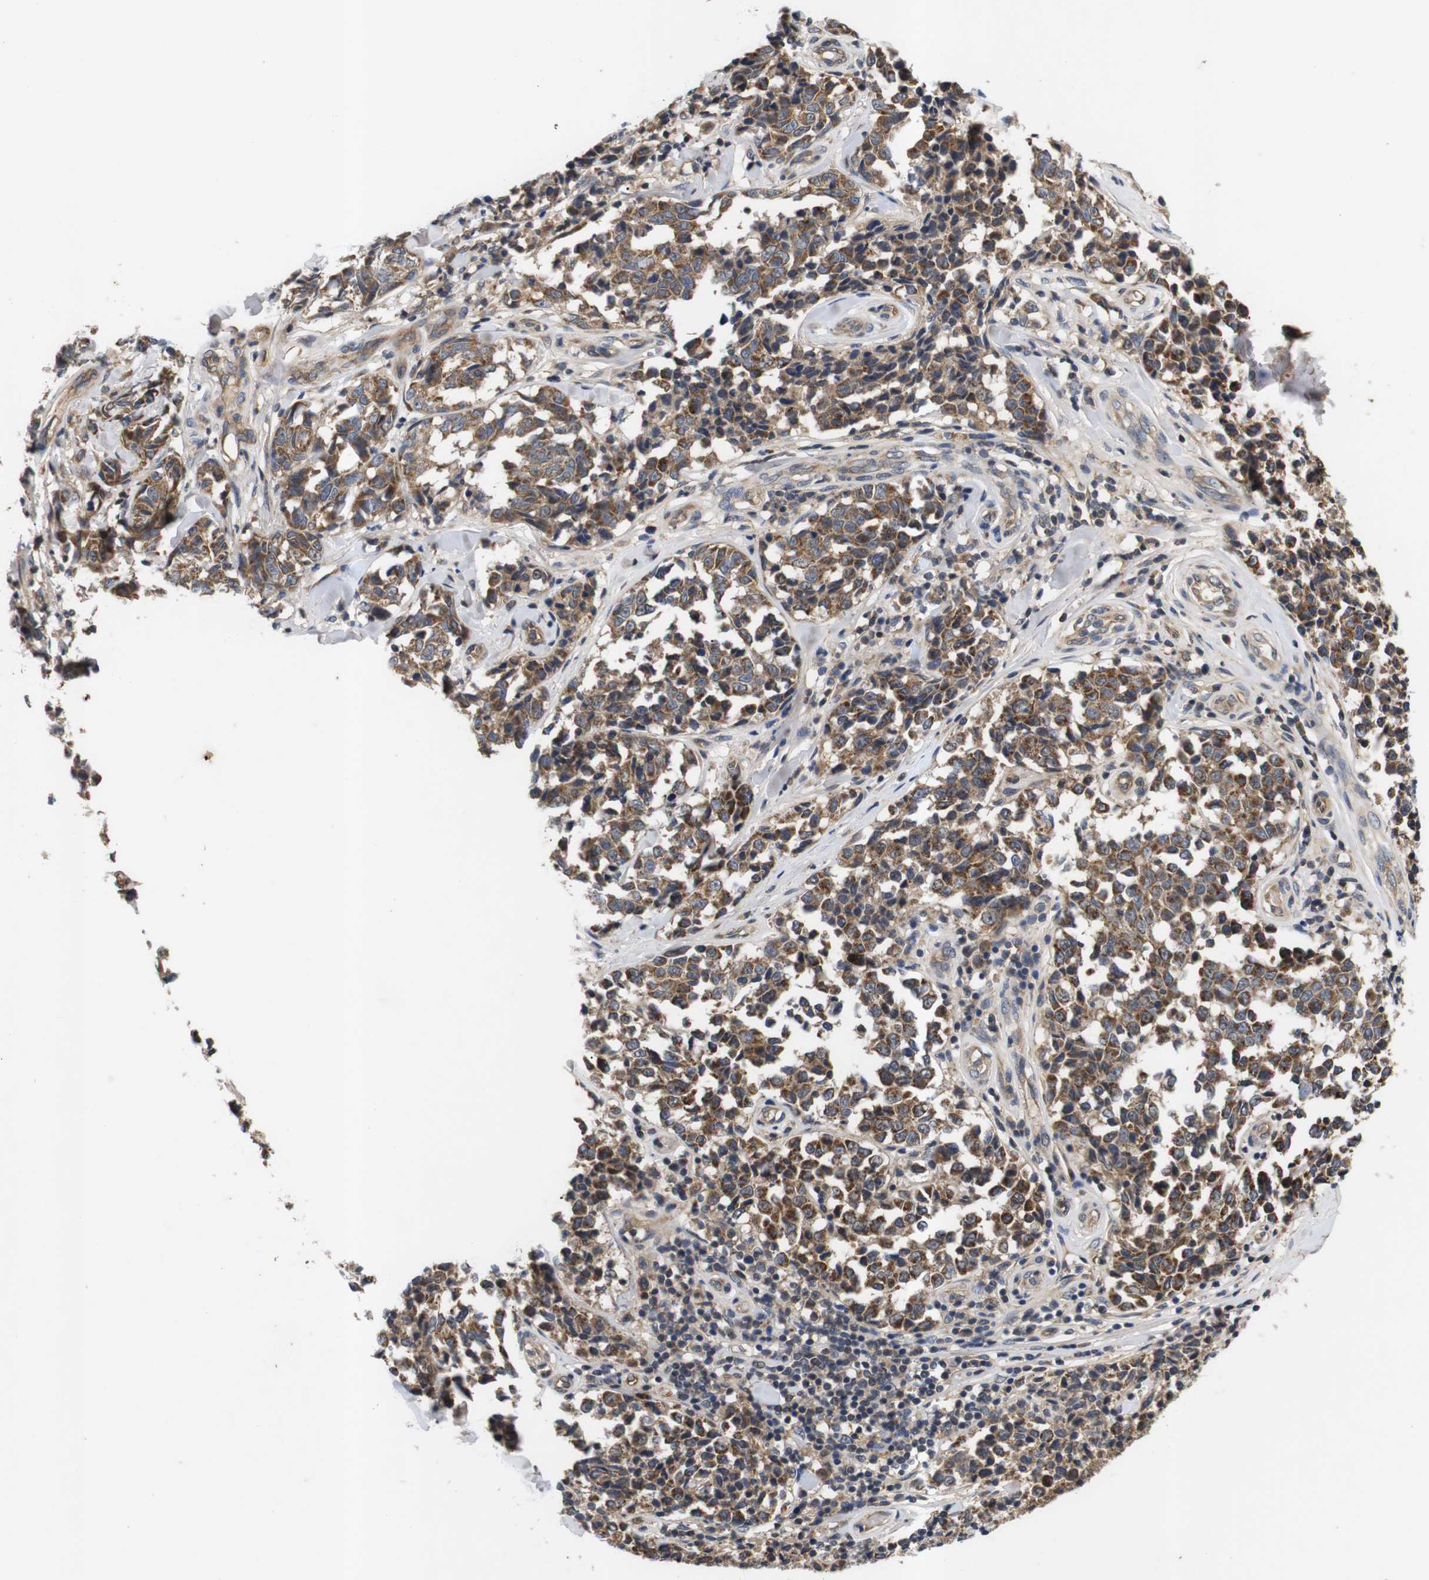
{"staining": {"intensity": "moderate", "quantity": ">75%", "location": "cytoplasmic/membranous"}, "tissue": "melanoma", "cell_type": "Tumor cells", "image_type": "cancer", "snomed": [{"axis": "morphology", "description": "Malignant melanoma, NOS"}, {"axis": "topography", "description": "Skin"}], "caption": "Malignant melanoma stained with DAB (3,3'-diaminobenzidine) immunohistochemistry (IHC) reveals medium levels of moderate cytoplasmic/membranous positivity in about >75% of tumor cells.", "gene": "RIPK1", "patient": {"sex": "female", "age": 64}}